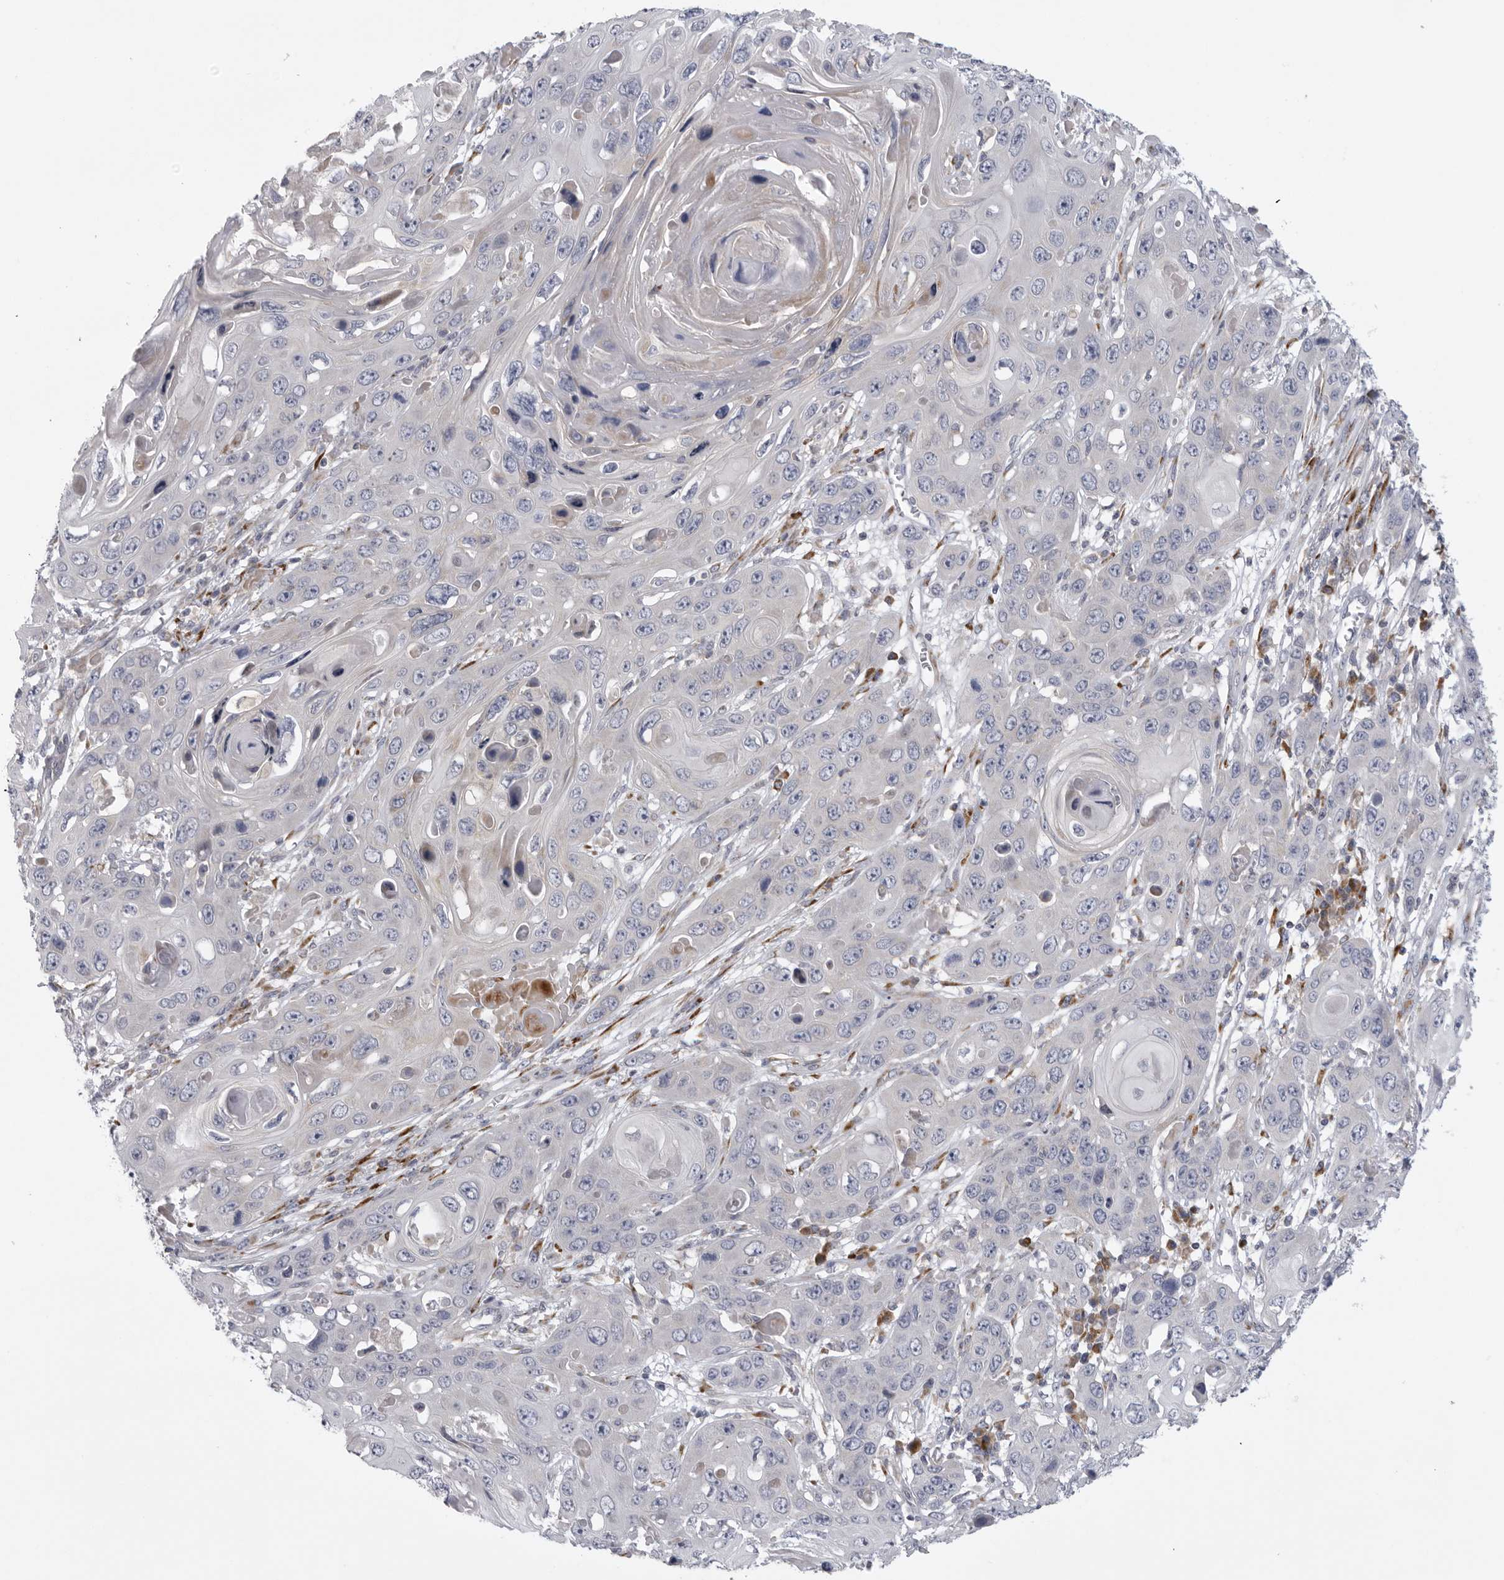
{"staining": {"intensity": "negative", "quantity": "none", "location": "none"}, "tissue": "skin cancer", "cell_type": "Tumor cells", "image_type": "cancer", "snomed": [{"axis": "morphology", "description": "Squamous cell carcinoma, NOS"}, {"axis": "topography", "description": "Skin"}], "caption": "Skin cancer (squamous cell carcinoma) was stained to show a protein in brown. There is no significant expression in tumor cells.", "gene": "USP24", "patient": {"sex": "male", "age": 55}}